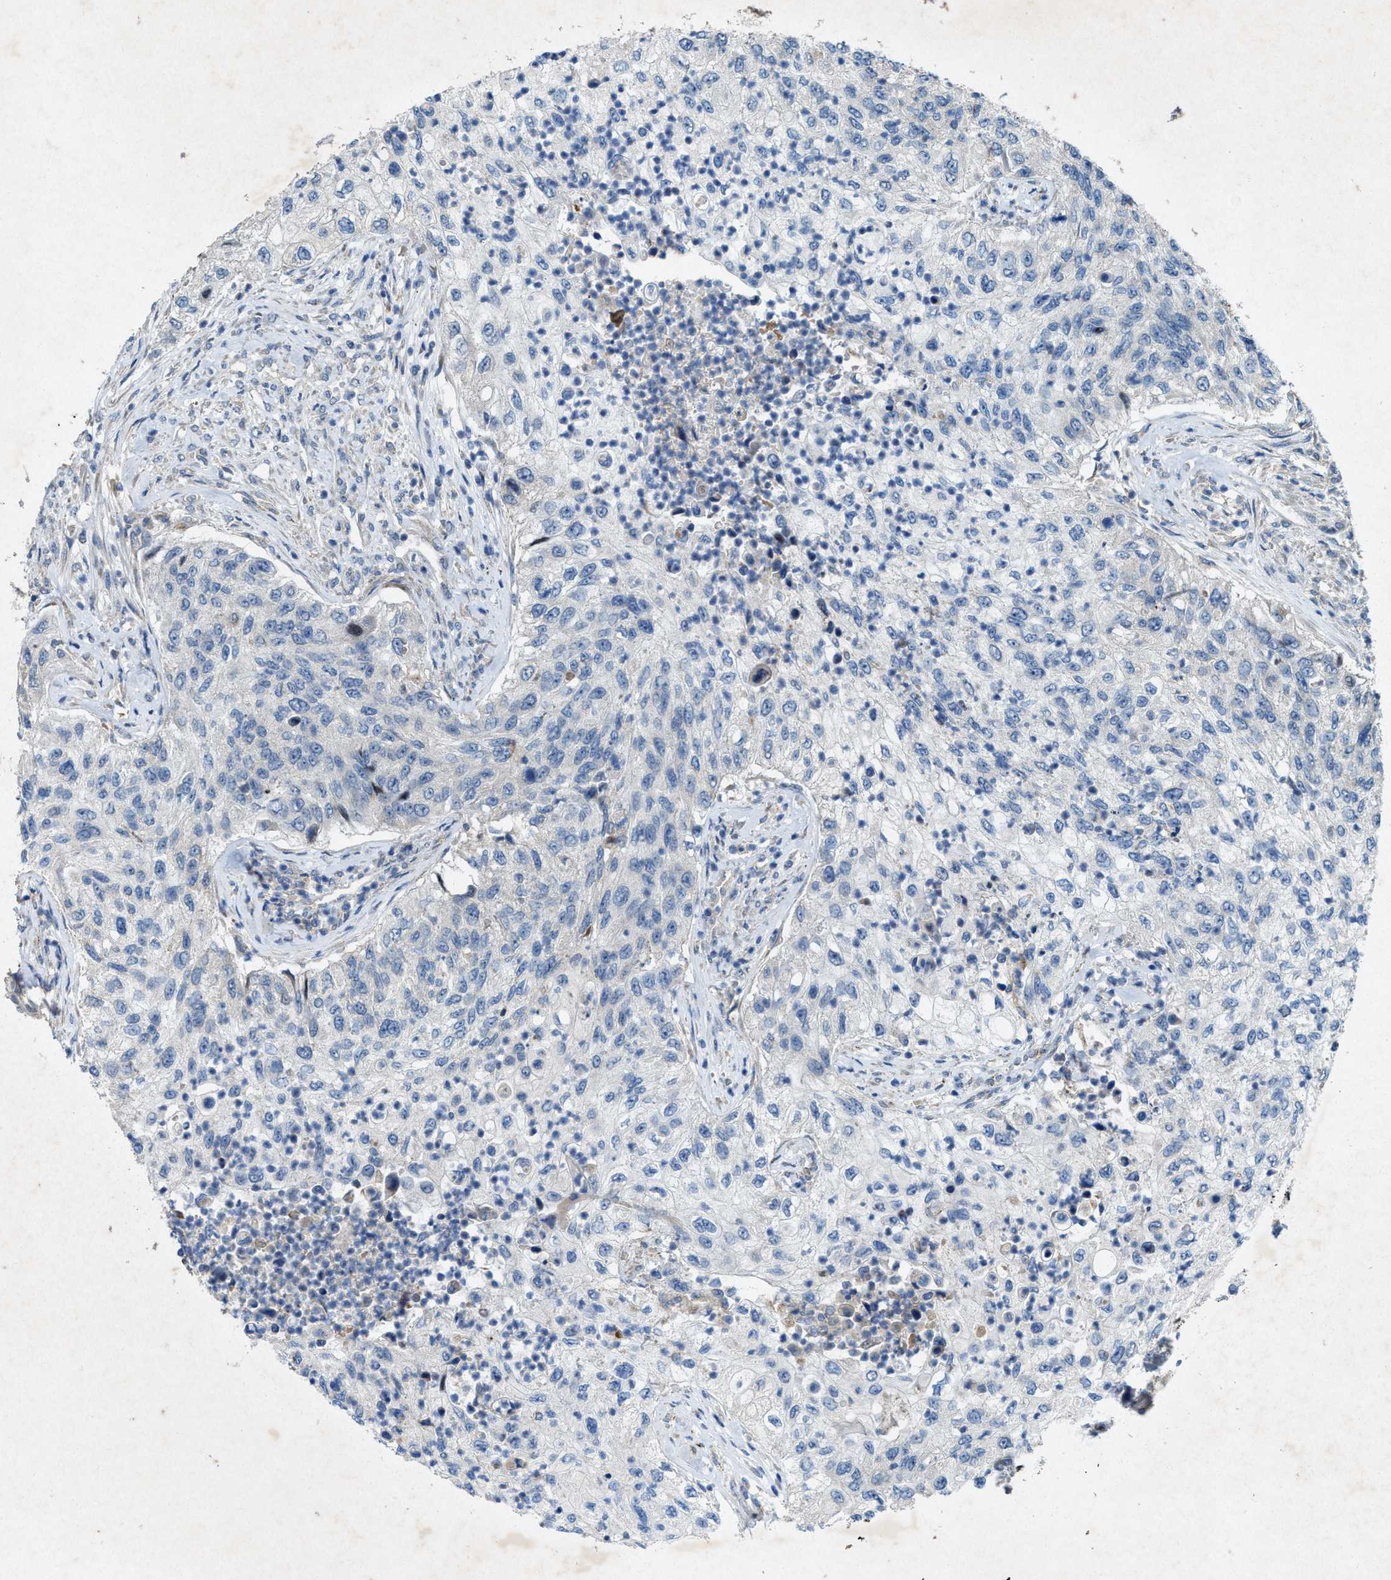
{"staining": {"intensity": "negative", "quantity": "none", "location": "none"}, "tissue": "urothelial cancer", "cell_type": "Tumor cells", "image_type": "cancer", "snomed": [{"axis": "morphology", "description": "Urothelial carcinoma, High grade"}, {"axis": "topography", "description": "Urinary bladder"}], "caption": "The immunohistochemistry micrograph has no significant expression in tumor cells of urothelial carcinoma (high-grade) tissue.", "gene": "URGCP", "patient": {"sex": "female", "age": 60}}